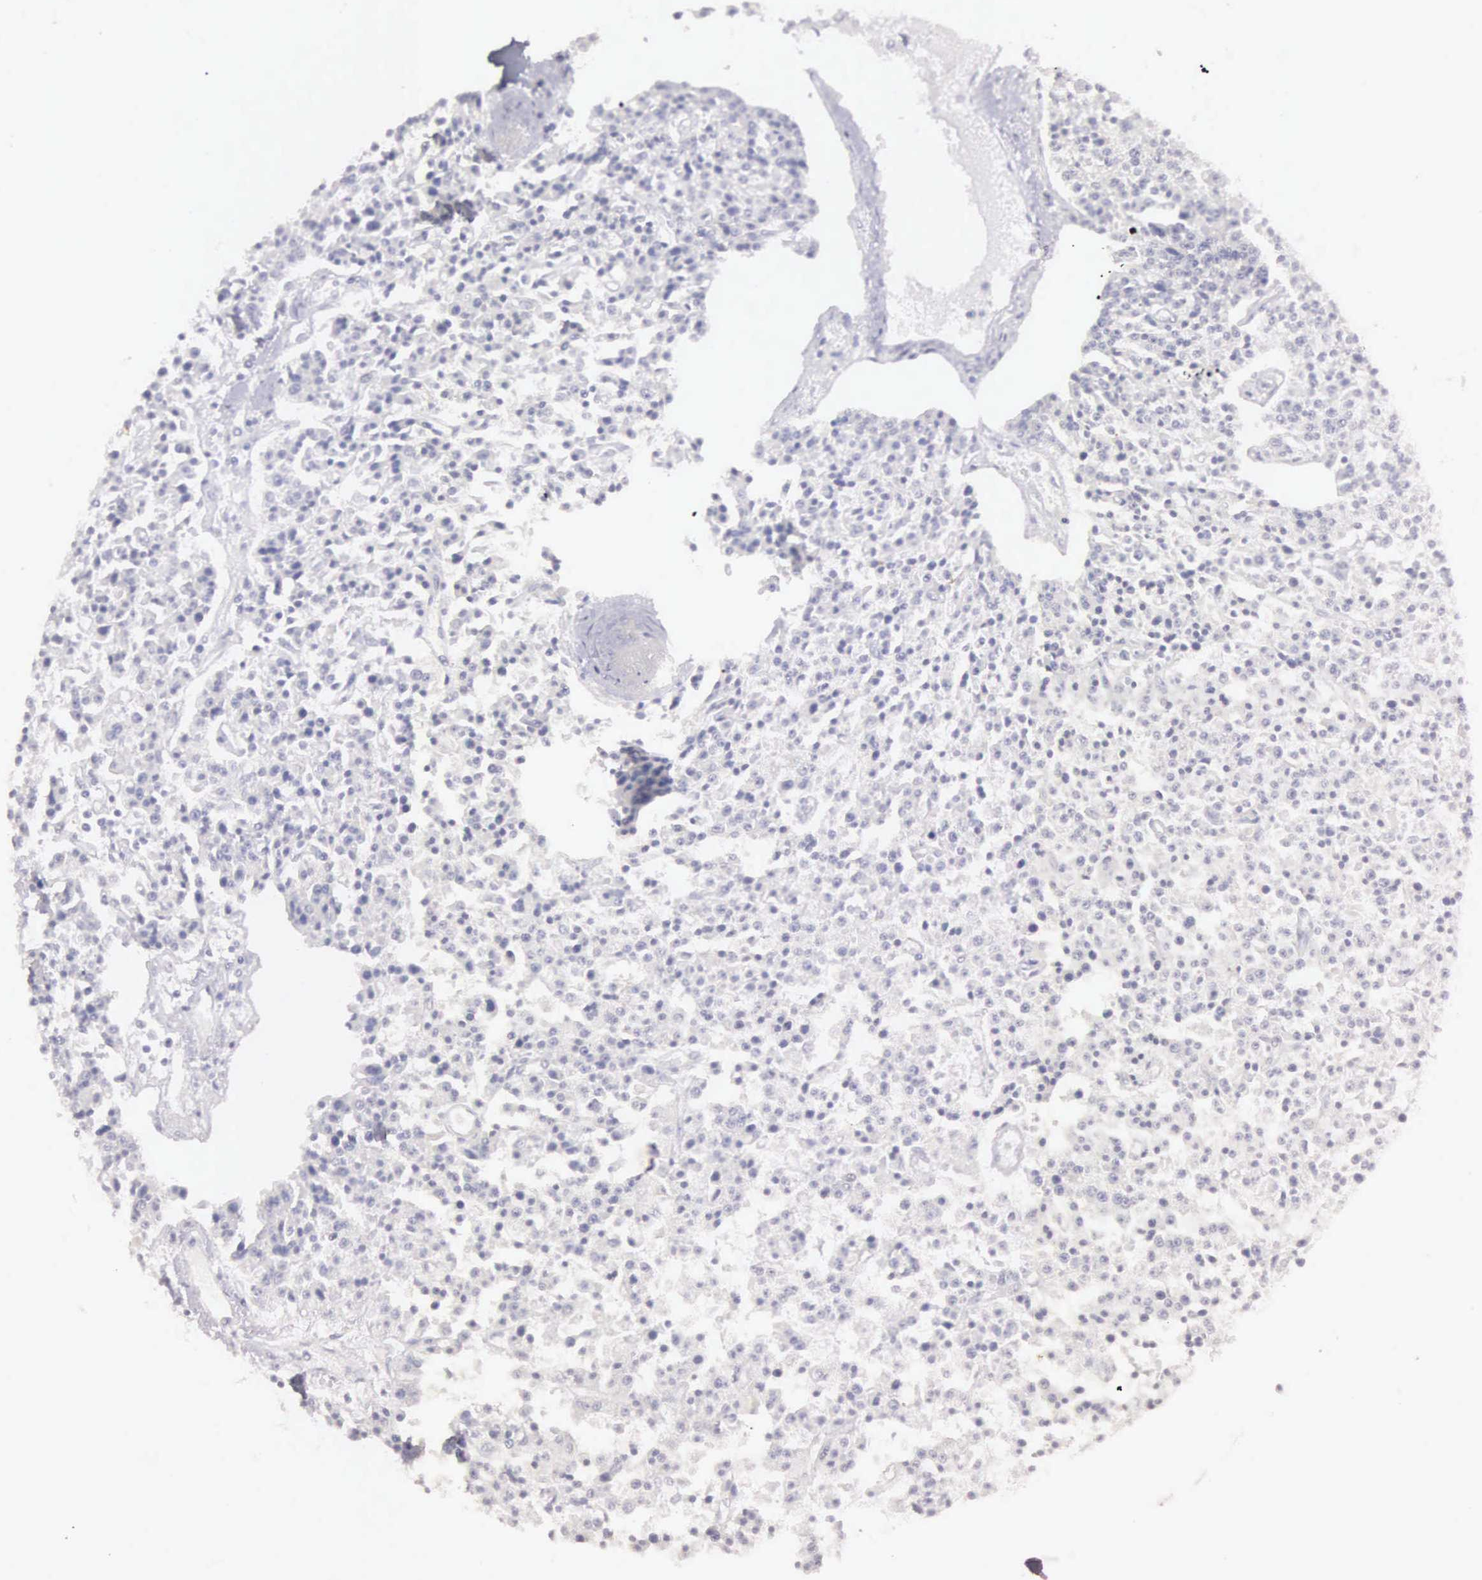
{"staining": {"intensity": "negative", "quantity": "none", "location": "none"}, "tissue": "carcinoid", "cell_type": "Tumor cells", "image_type": "cancer", "snomed": [{"axis": "morphology", "description": "Carcinoid, malignant, NOS"}, {"axis": "topography", "description": "Stomach"}], "caption": "Tumor cells are negative for brown protein staining in carcinoid.", "gene": "CEP170B", "patient": {"sex": "female", "age": 76}}